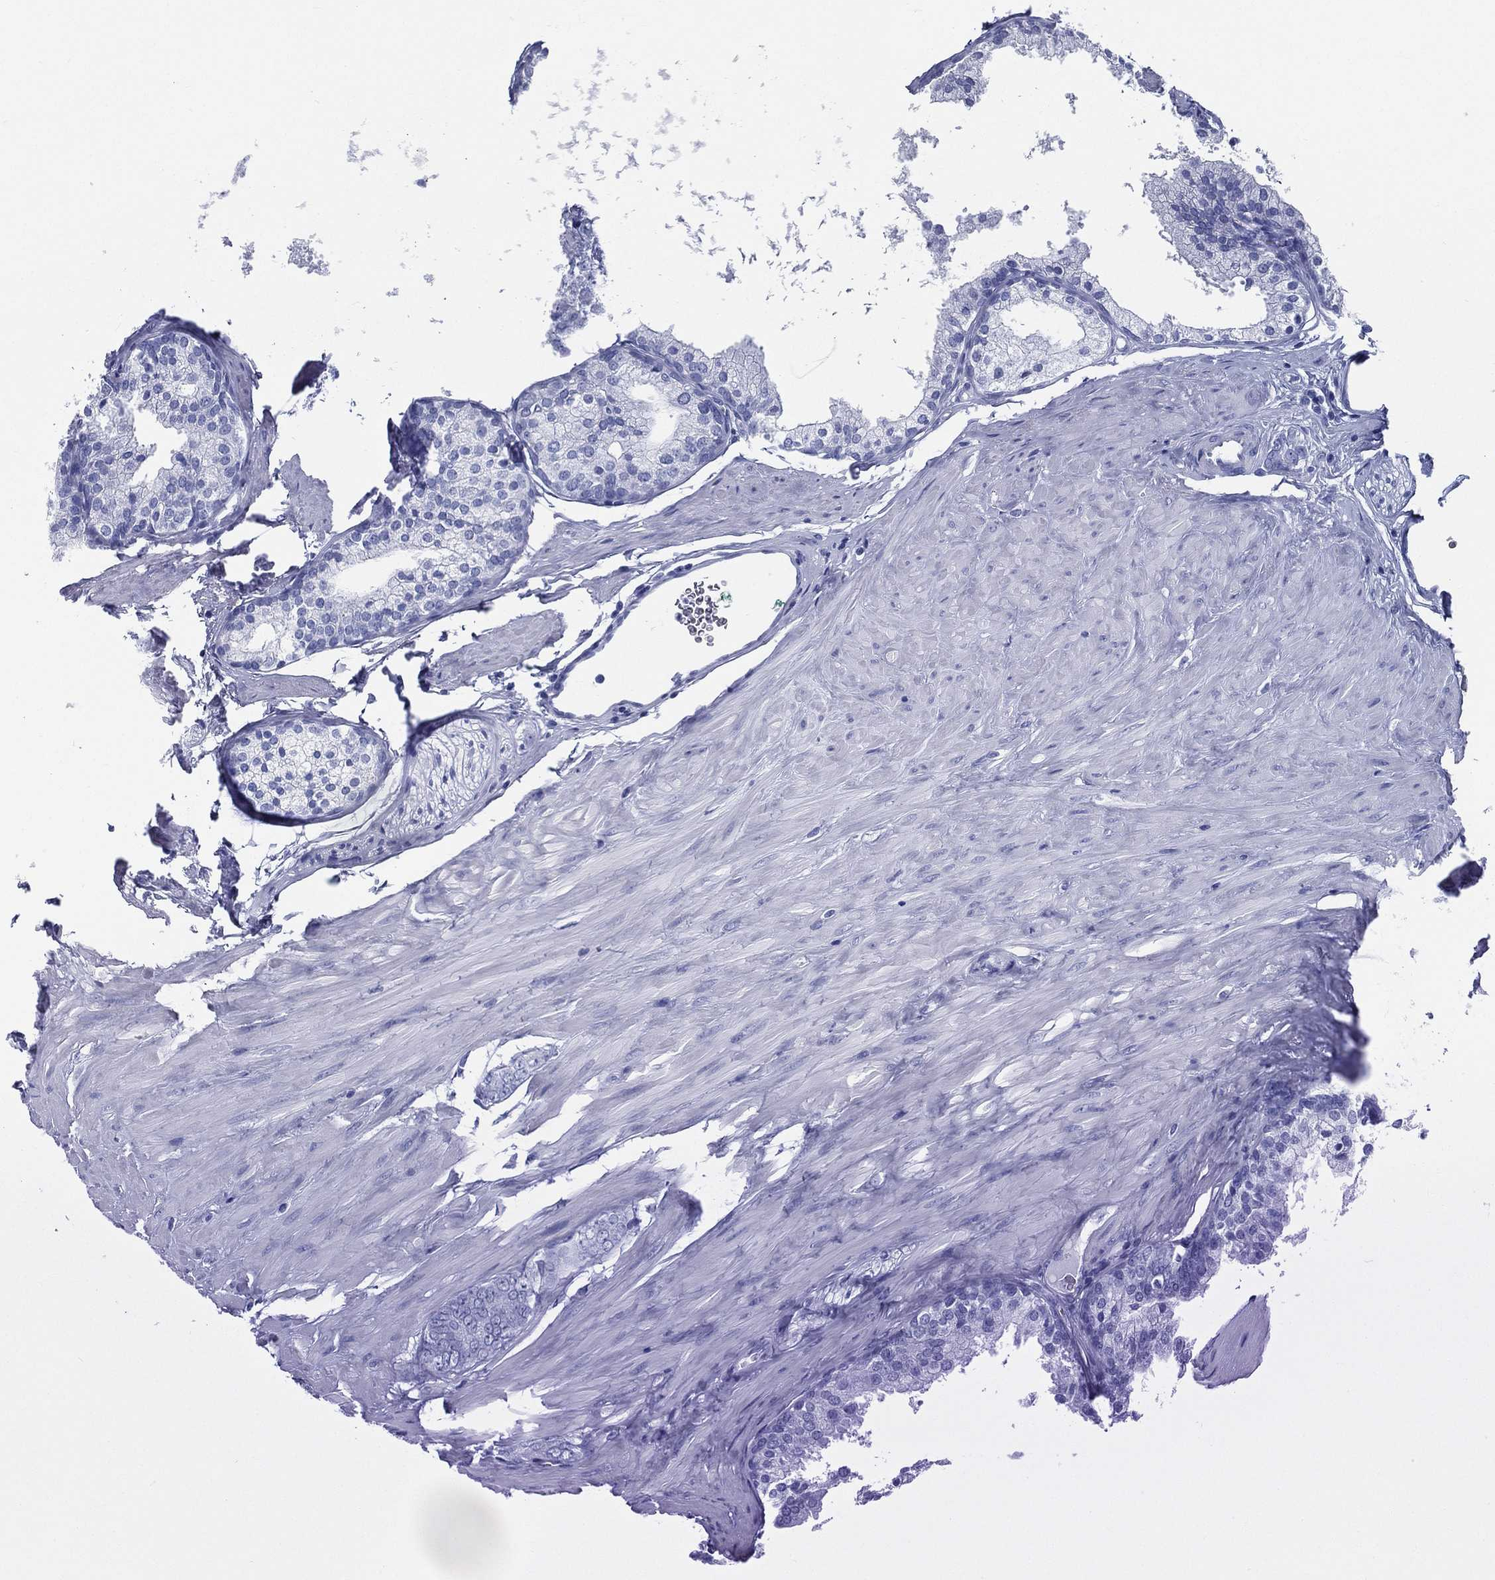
{"staining": {"intensity": "negative", "quantity": "none", "location": "none"}, "tissue": "prostate cancer", "cell_type": "Tumor cells", "image_type": "cancer", "snomed": [{"axis": "morphology", "description": "Adenocarcinoma, NOS"}, {"axis": "topography", "description": "Prostate"}], "caption": "IHC of prostate cancer (adenocarcinoma) demonstrates no expression in tumor cells.", "gene": "RSPH4A", "patient": {"sex": "male", "age": 55}}